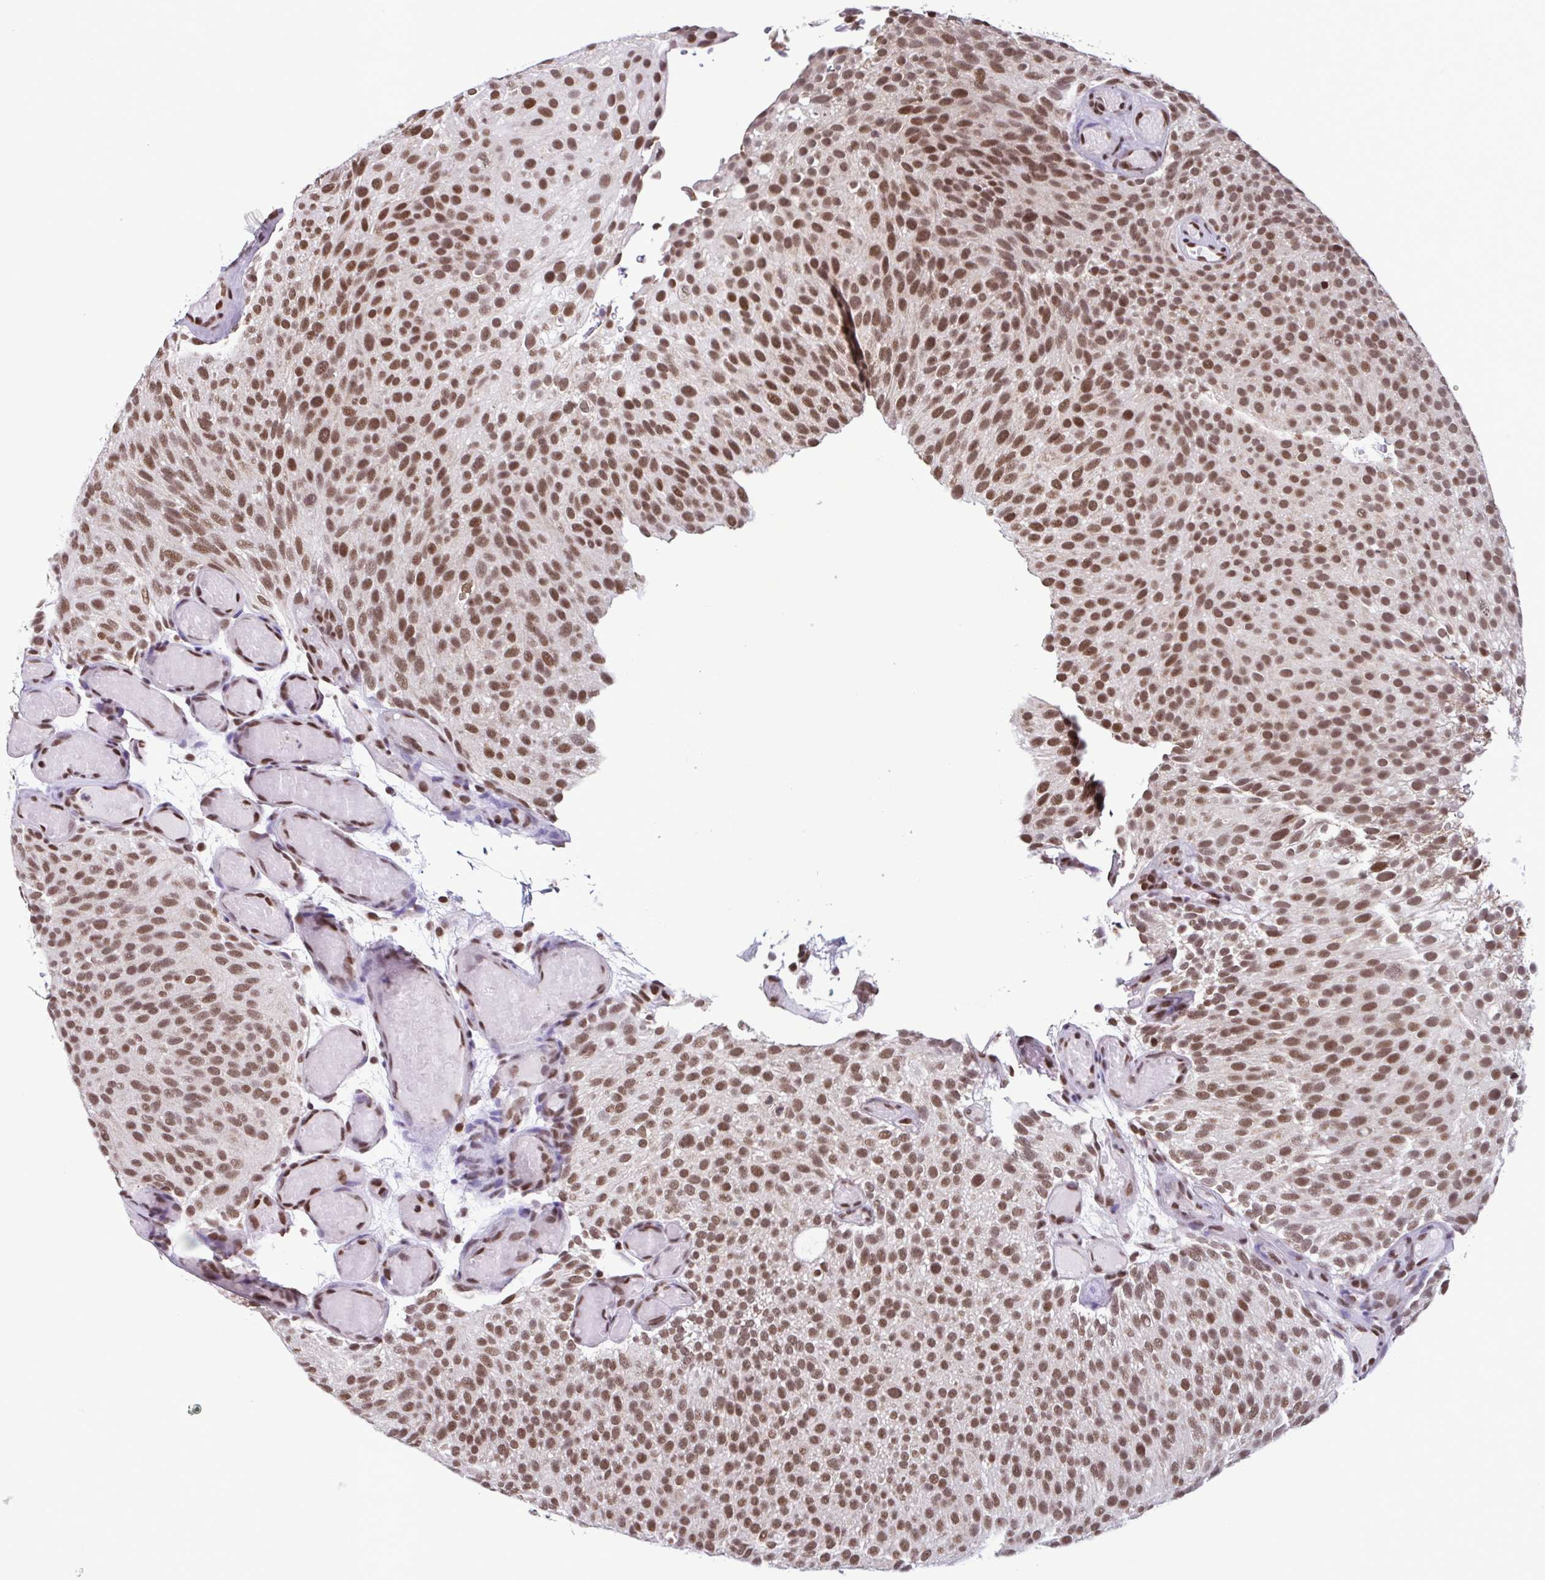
{"staining": {"intensity": "moderate", "quantity": ">75%", "location": "nuclear"}, "tissue": "urothelial cancer", "cell_type": "Tumor cells", "image_type": "cancer", "snomed": [{"axis": "morphology", "description": "Urothelial carcinoma, Low grade"}, {"axis": "topography", "description": "Urinary bladder"}], "caption": "Immunohistochemistry micrograph of neoplastic tissue: human urothelial carcinoma (low-grade) stained using immunohistochemistry displays medium levels of moderate protein expression localized specifically in the nuclear of tumor cells, appearing as a nuclear brown color.", "gene": "TIMM21", "patient": {"sex": "male", "age": 78}}